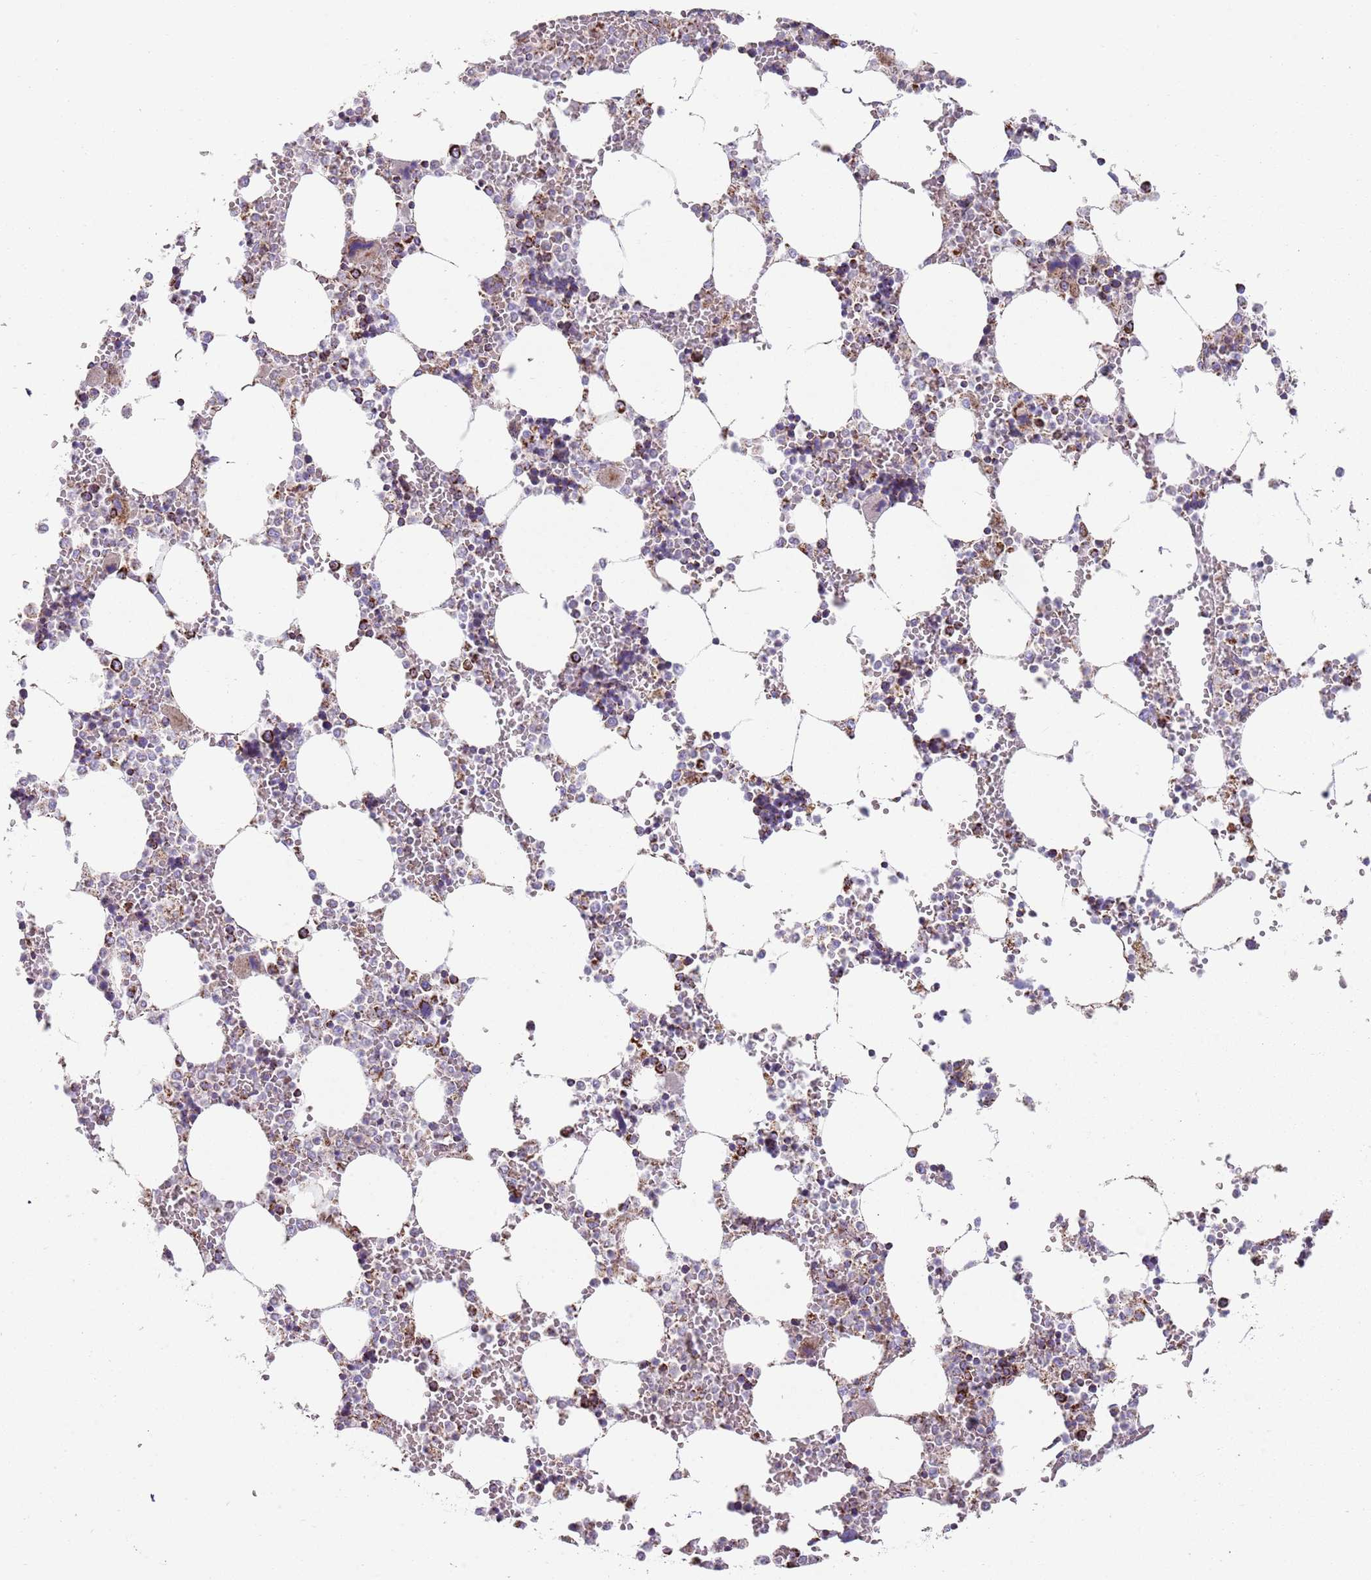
{"staining": {"intensity": "strong", "quantity": "<25%", "location": "cytoplasmic/membranous"}, "tissue": "bone marrow", "cell_type": "Hematopoietic cells", "image_type": "normal", "snomed": [{"axis": "morphology", "description": "Normal tissue, NOS"}, {"axis": "topography", "description": "Bone marrow"}], "caption": "About <25% of hematopoietic cells in benign human bone marrow display strong cytoplasmic/membranous protein expression as visualized by brown immunohistochemical staining.", "gene": "TTLL1", "patient": {"sex": "male", "age": 64}}